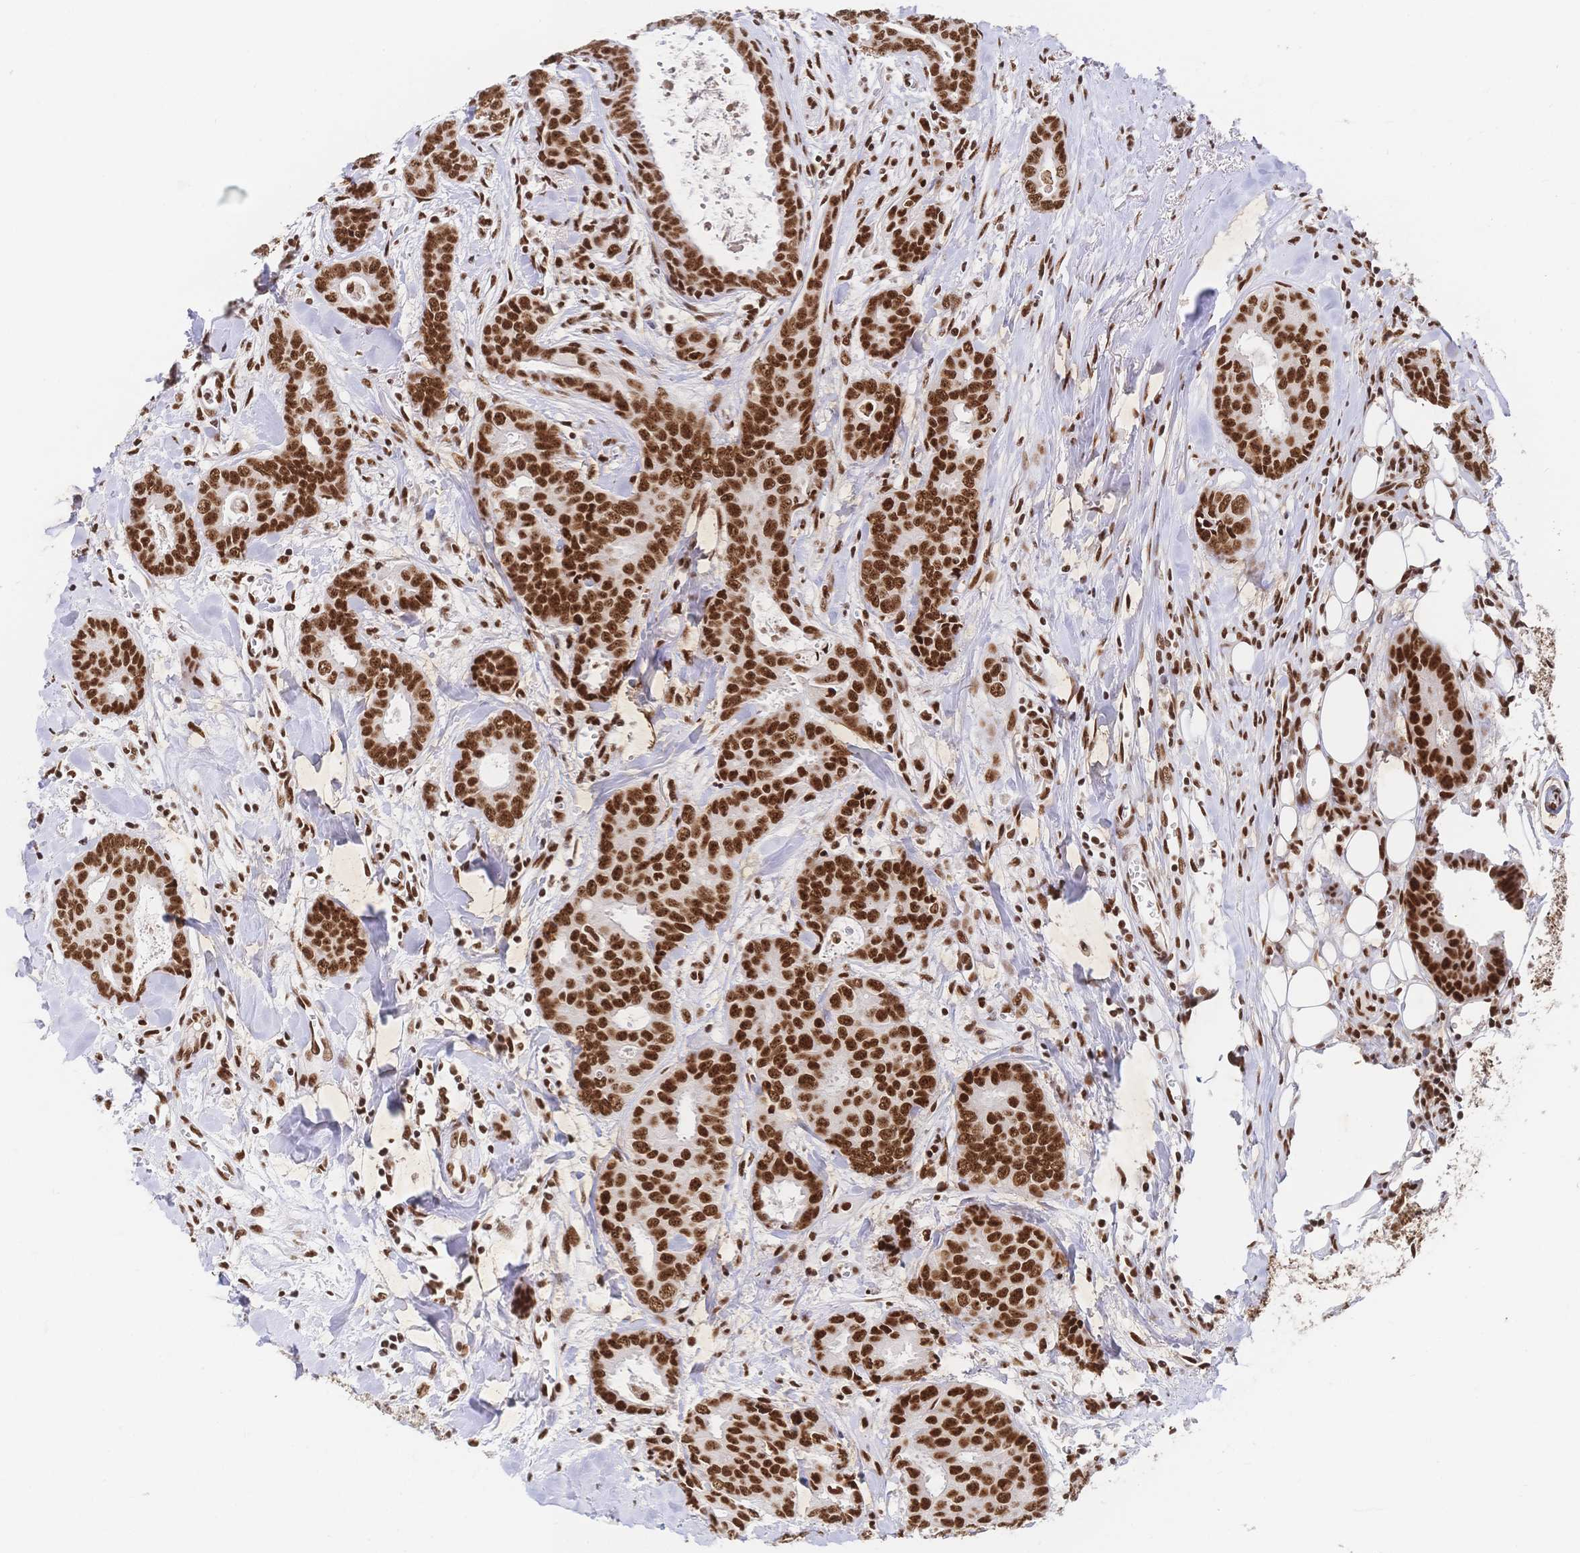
{"staining": {"intensity": "strong", "quantity": ">75%", "location": "nuclear"}, "tissue": "breast cancer", "cell_type": "Tumor cells", "image_type": "cancer", "snomed": [{"axis": "morphology", "description": "Duct carcinoma"}, {"axis": "topography", "description": "Breast"}], "caption": "A brown stain shows strong nuclear positivity of a protein in breast cancer (intraductal carcinoma) tumor cells. The staining is performed using DAB (3,3'-diaminobenzidine) brown chromogen to label protein expression. The nuclei are counter-stained blue using hematoxylin.", "gene": "SRSF1", "patient": {"sex": "female", "age": 45}}